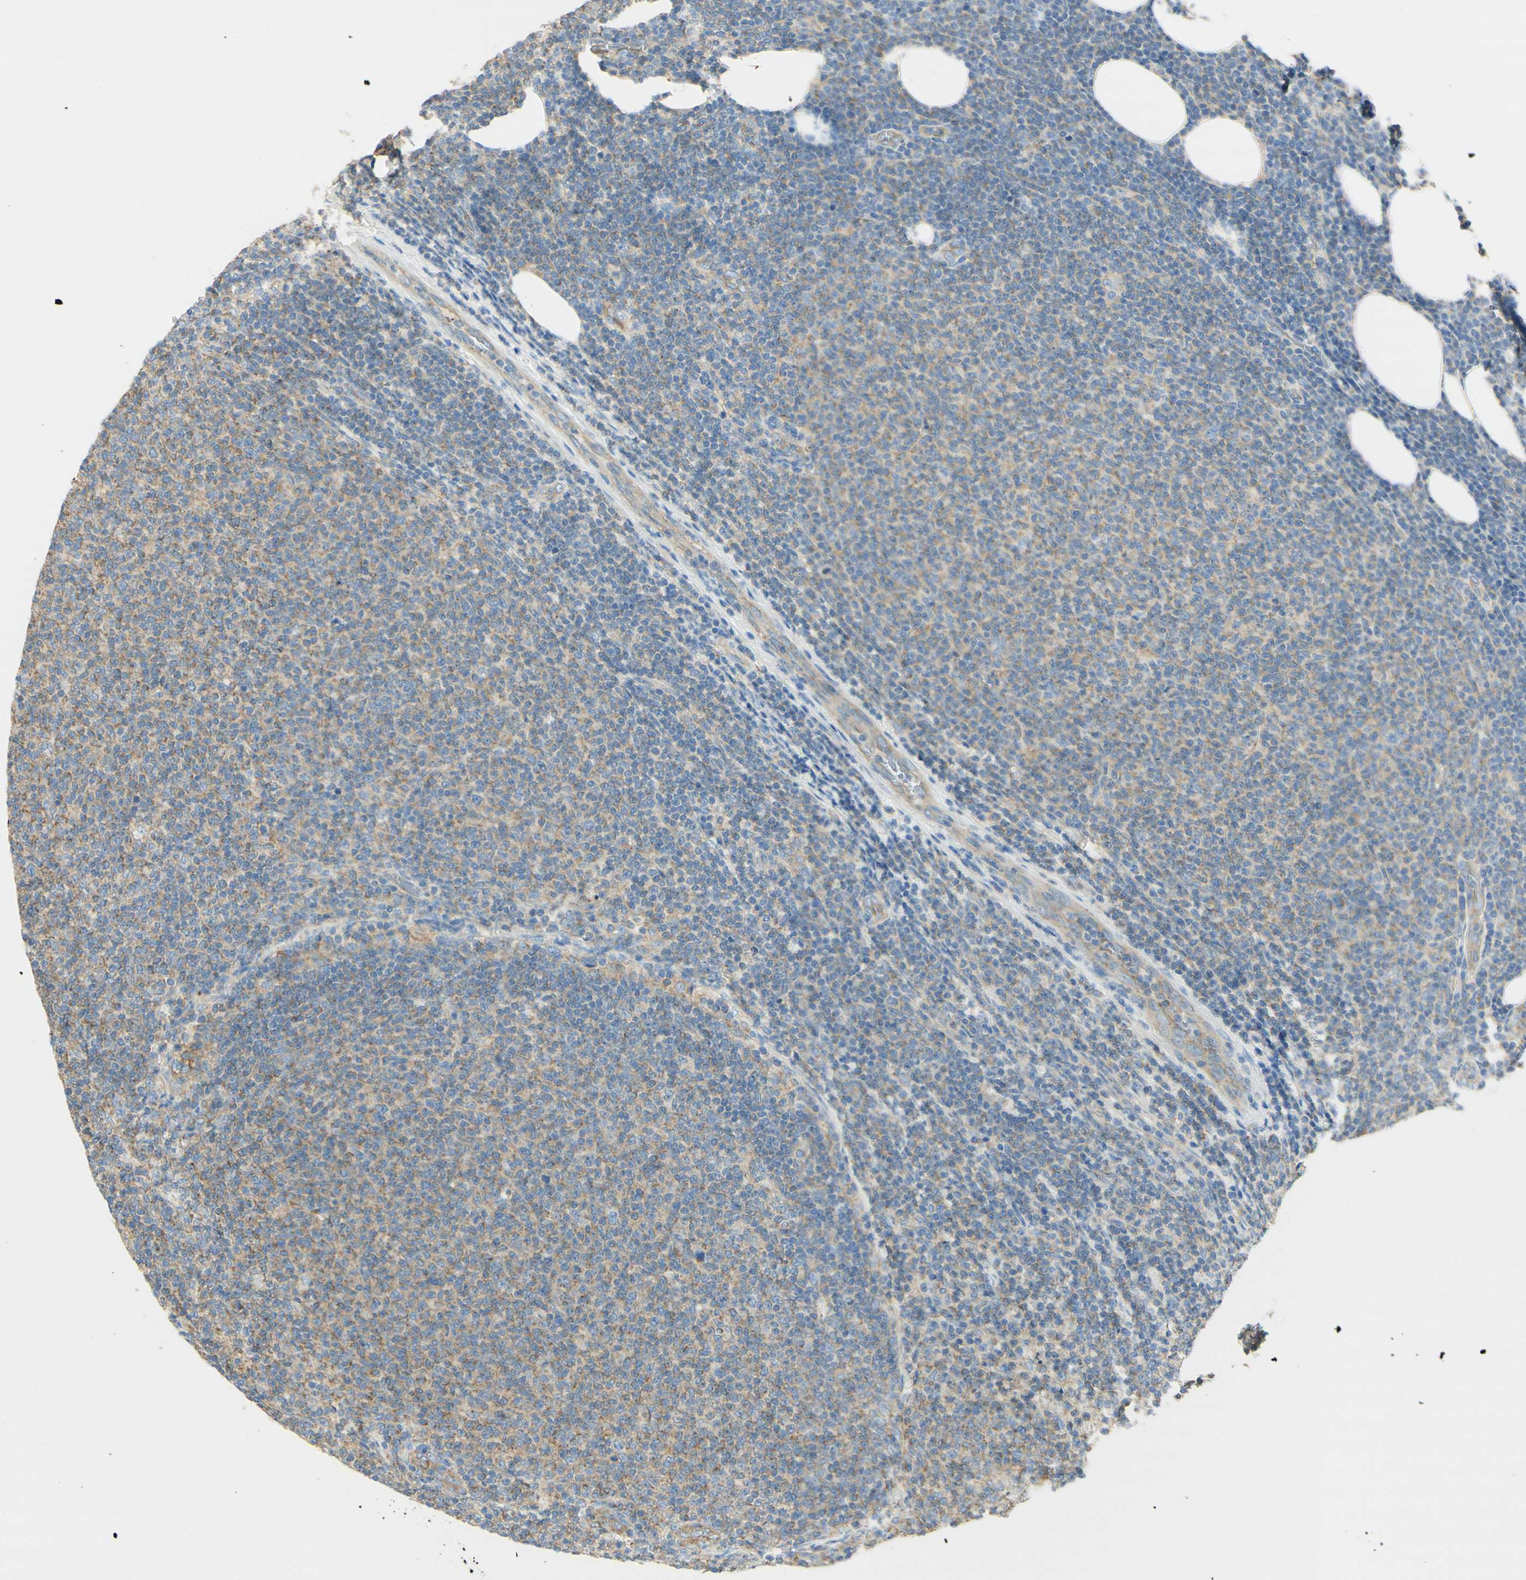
{"staining": {"intensity": "weak", "quantity": ">75%", "location": "cytoplasmic/membranous"}, "tissue": "lymphoma", "cell_type": "Tumor cells", "image_type": "cancer", "snomed": [{"axis": "morphology", "description": "Malignant lymphoma, non-Hodgkin's type, Low grade"}, {"axis": "topography", "description": "Lymph node"}], "caption": "High-power microscopy captured an IHC histopathology image of malignant lymphoma, non-Hodgkin's type (low-grade), revealing weak cytoplasmic/membranous expression in about >75% of tumor cells. Nuclei are stained in blue.", "gene": "CLTC", "patient": {"sex": "male", "age": 66}}